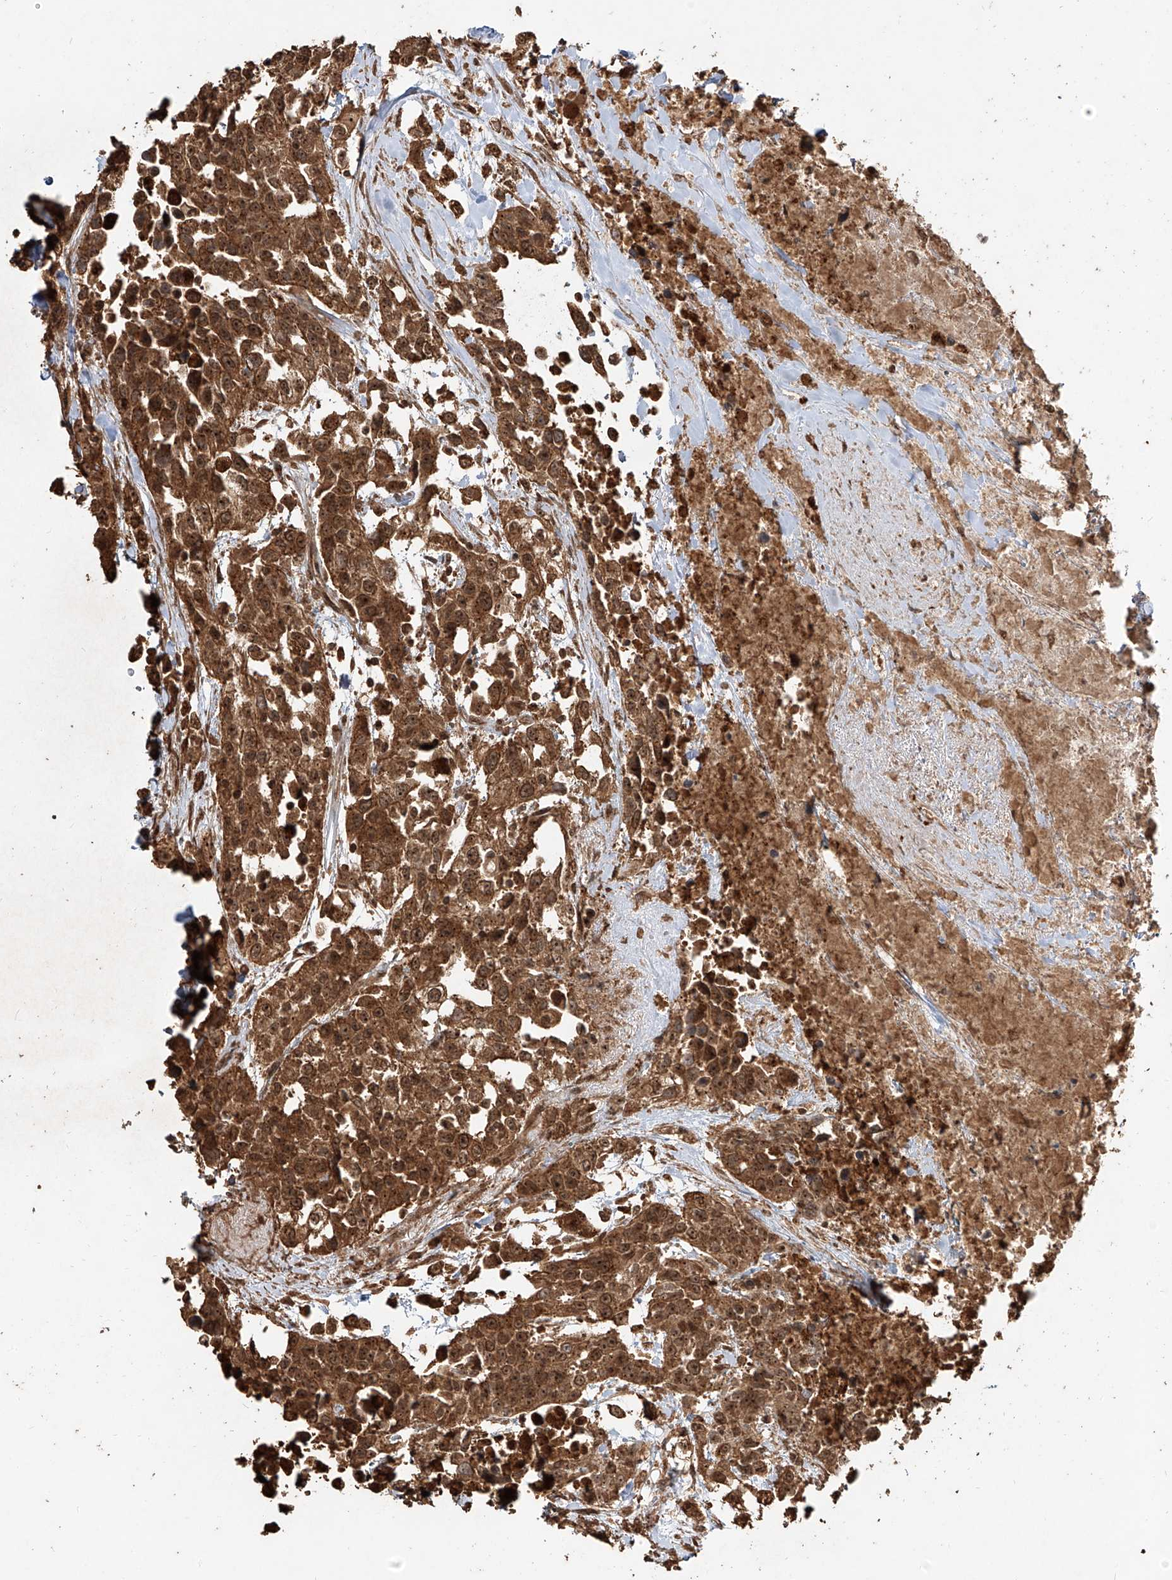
{"staining": {"intensity": "strong", "quantity": ">75%", "location": "cytoplasmic/membranous,nuclear"}, "tissue": "urothelial cancer", "cell_type": "Tumor cells", "image_type": "cancer", "snomed": [{"axis": "morphology", "description": "Urothelial carcinoma, High grade"}, {"axis": "topography", "description": "Urinary bladder"}], "caption": "A high amount of strong cytoplasmic/membranous and nuclear positivity is seen in about >75% of tumor cells in urothelial carcinoma (high-grade) tissue.", "gene": "ZNF660", "patient": {"sex": "female", "age": 80}}